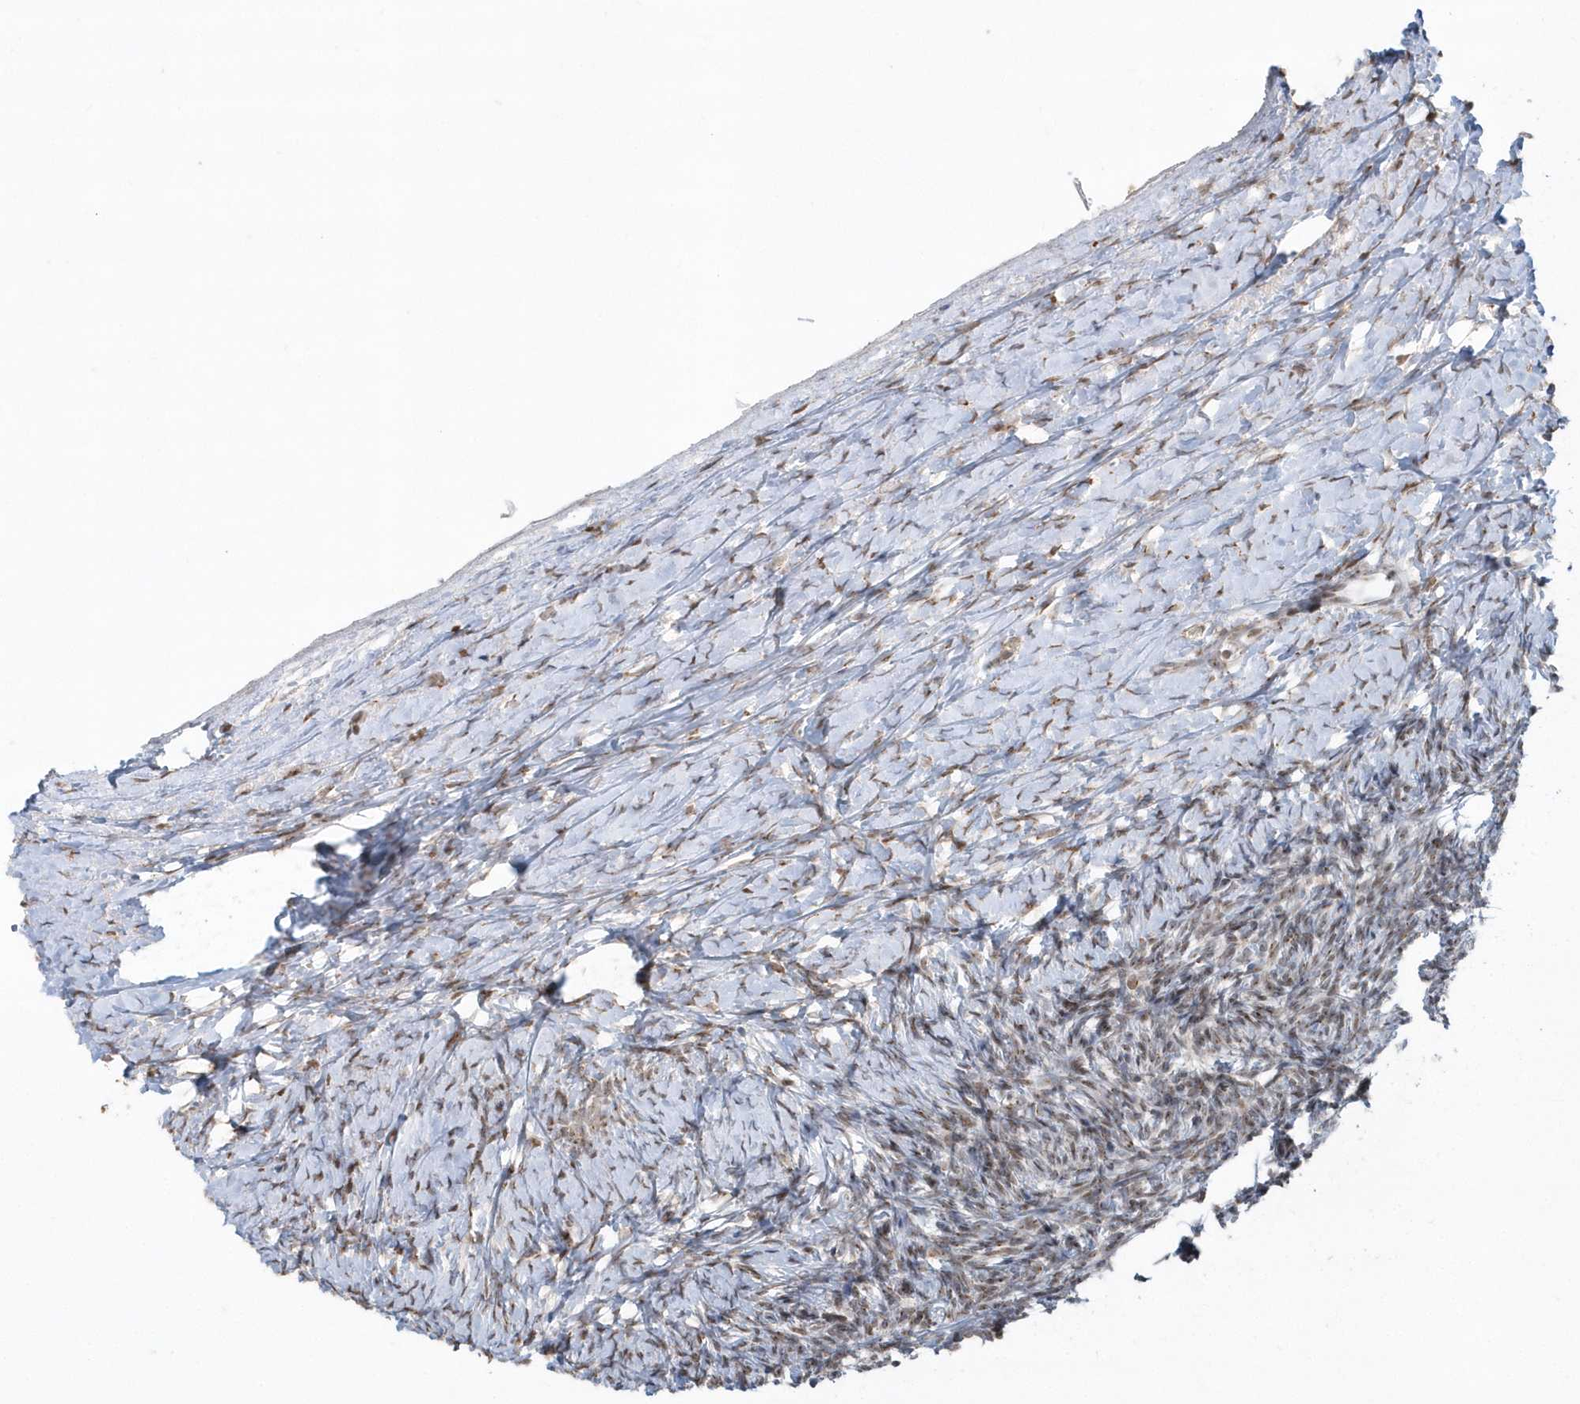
{"staining": {"intensity": "weak", "quantity": ">75%", "location": "cytoplasmic/membranous"}, "tissue": "ovary", "cell_type": "Follicle cells", "image_type": "normal", "snomed": [{"axis": "morphology", "description": "Normal tissue, NOS"}, {"axis": "morphology", "description": "Developmental malformation"}, {"axis": "topography", "description": "Ovary"}], "caption": "The micrograph displays staining of benign ovary, revealing weak cytoplasmic/membranous protein positivity (brown color) within follicle cells. Nuclei are stained in blue.", "gene": "DHFR", "patient": {"sex": "female", "age": 39}}